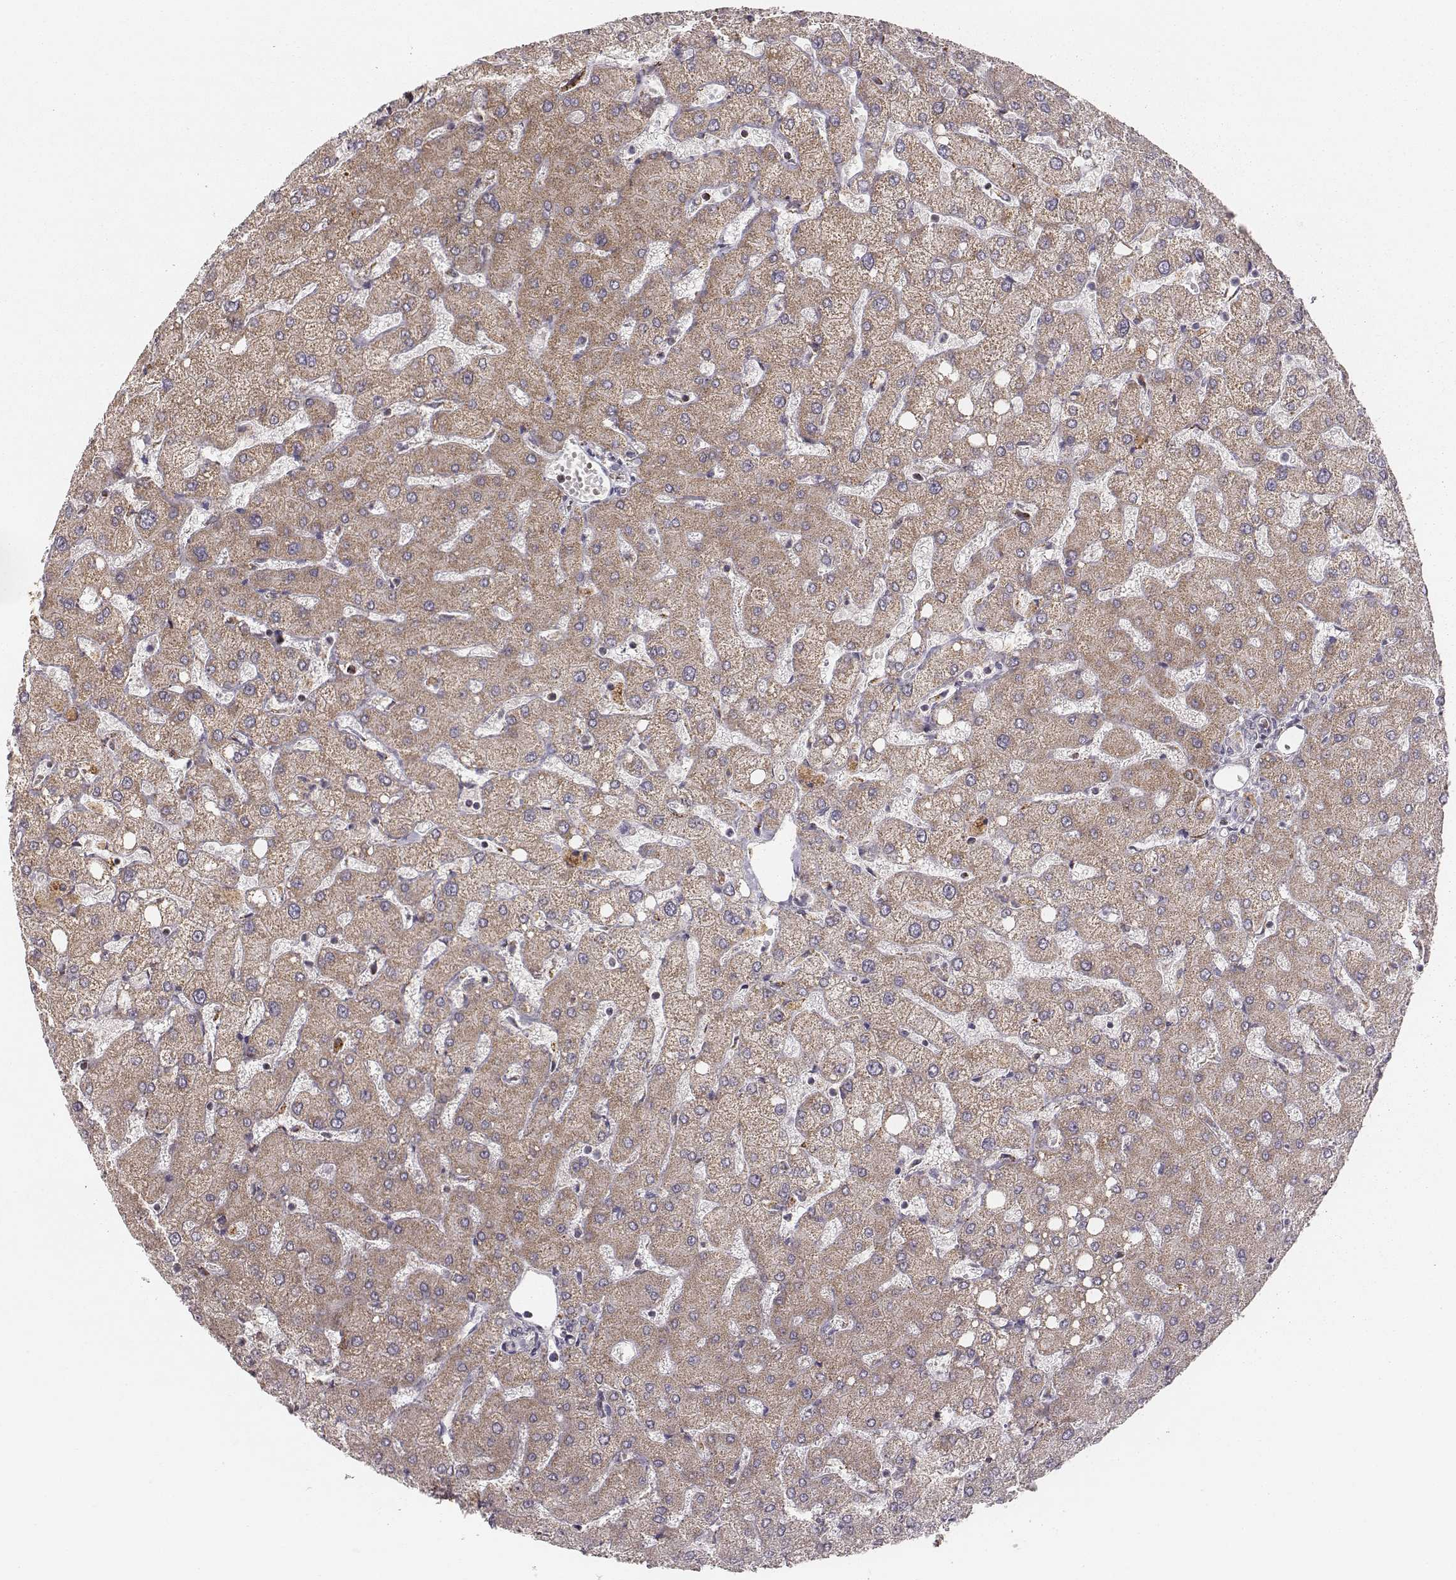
{"staining": {"intensity": "negative", "quantity": "none", "location": "none"}, "tissue": "liver", "cell_type": "Cholangiocytes", "image_type": "normal", "snomed": [{"axis": "morphology", "description": "Normal tissue, NOS"}, {"axis": "topography", "description": "Liver"}], "caption": "Immunohistochemical staining of unremarkable human liver reveals no significant expression in cholangiocytes.", "gene": "TUFM", "patient": {"sex": "female", "age": 54}}